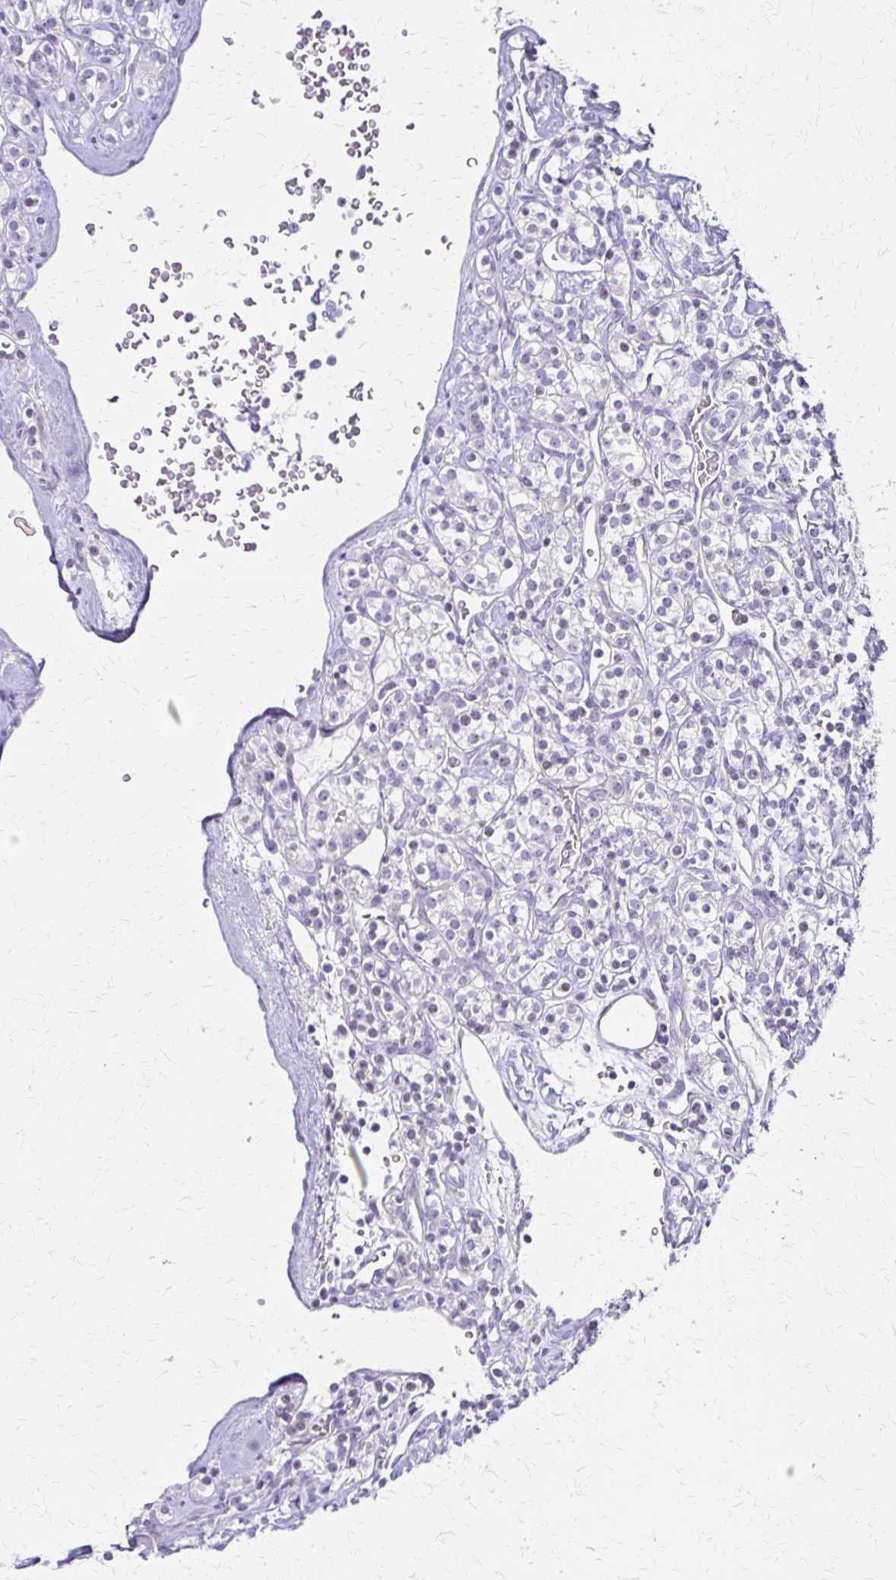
{"staining": {"intensity": "negative", "quantity": "none", "location": "none"}, "tissue": "renal cancer", "cell_type": "Tumor cells", "image_type": "cancer", "snomed": [{"axis": "morphology", "description": "Adenocarcinoma, NOS"}, {"axis": "topography", "description": "Kidney"}], "caption": "An immunohistochemistry image of renal adenocarcinoma is shown. There is no staining in tumor cells of renal adenocarcinoma. (DAB immunohistochemistry (IHC) with hematoxylin counter stain).", "gene": "IVL", "patient": {"sex": "male", "age": 77}}